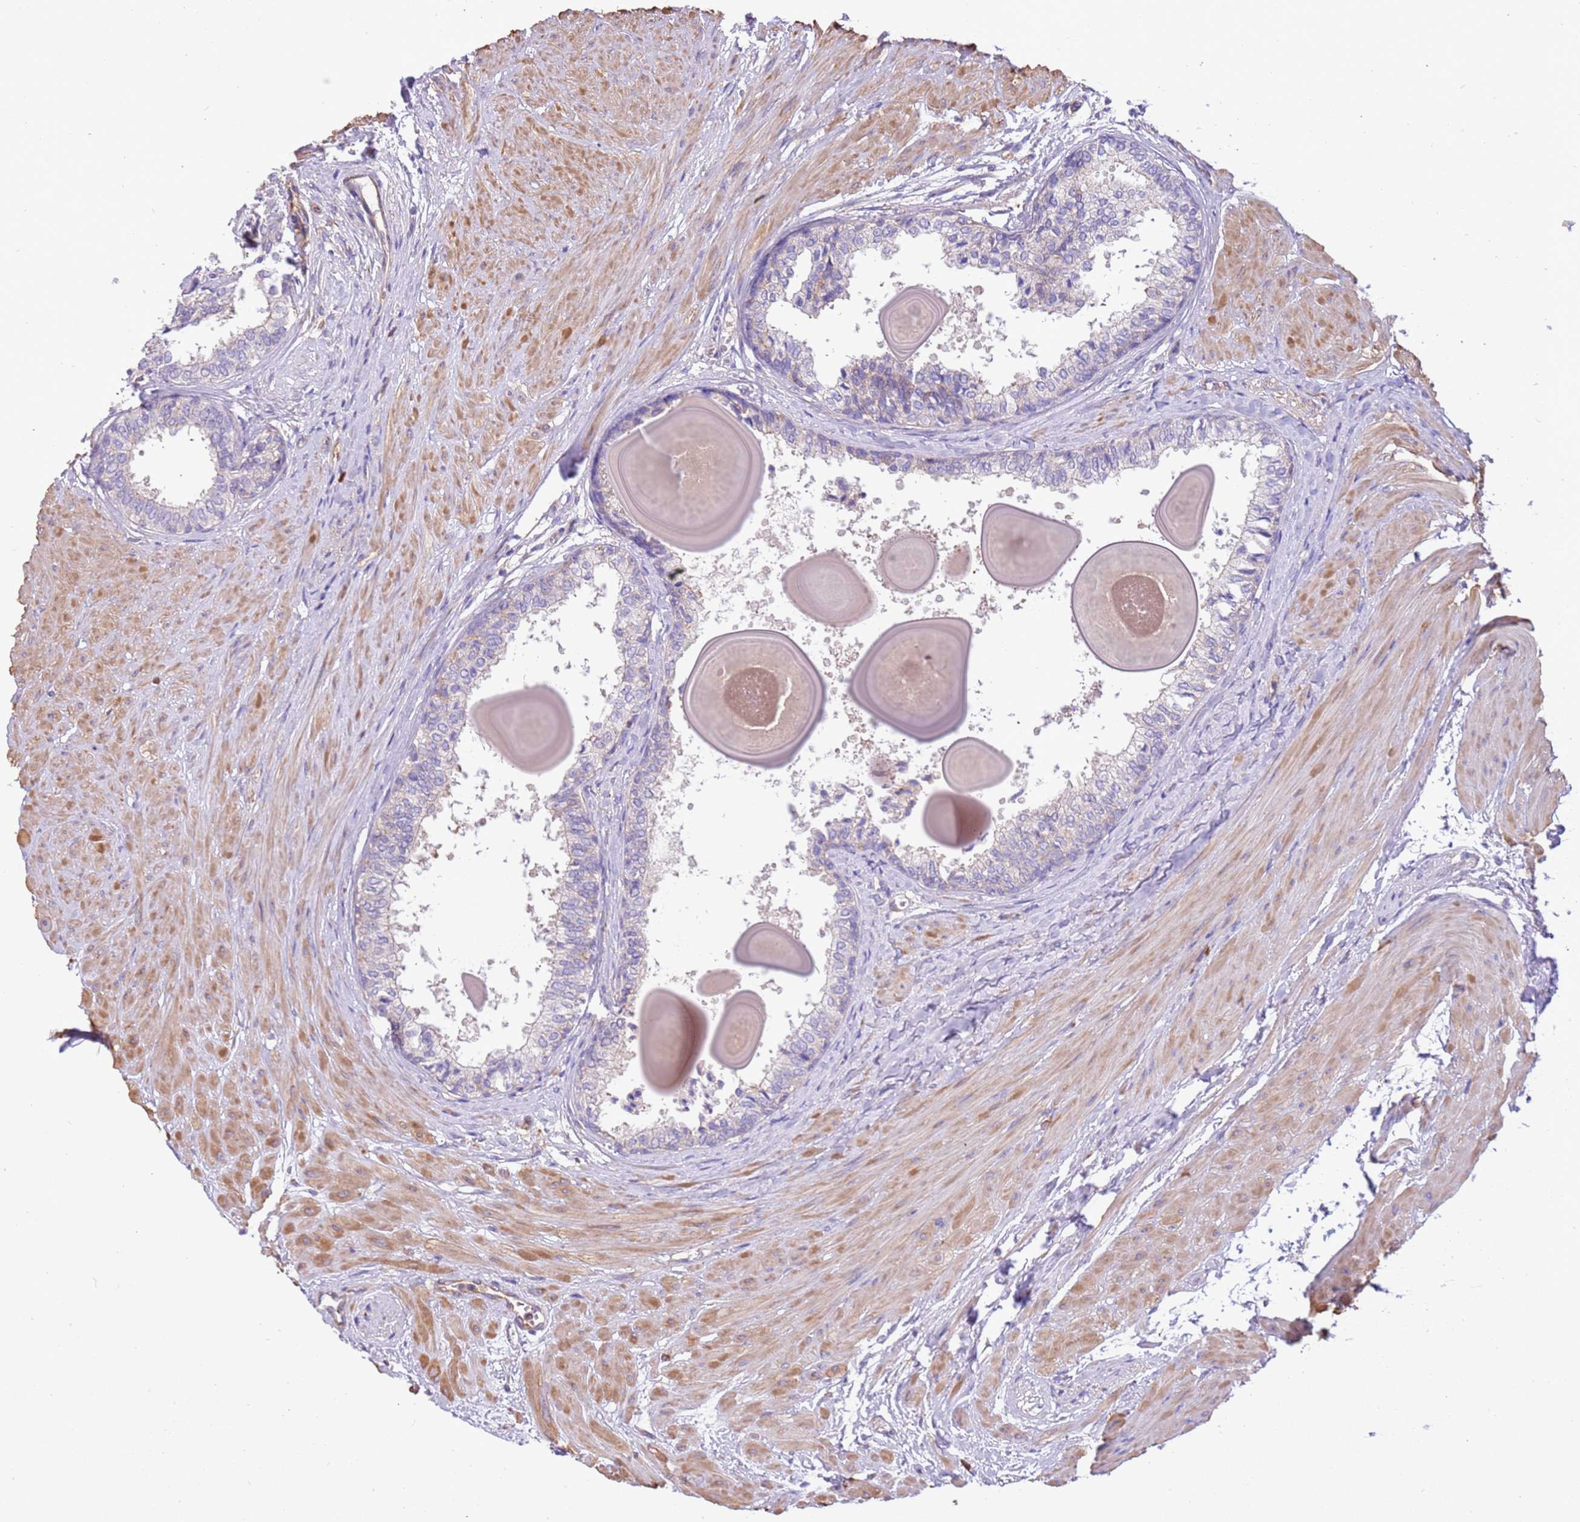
{"staining": {"intensity": "negative", "quantity": "none", "location": "none"}, "tissue": "prostate", "cell_type": "Glandular cells", "image_type": "normal", "snomed": [{"axis": "morphology", "description": "Normal tissue, NOS"}, {"axis": "topography", "description": "Prostate"}], "caption": "Human prostate stained for a protein using immunohistochemistry exhibits no expression in glandular cells.", "gene": "NAALADL1", "patient": {"sex": "male", "age": 48}}